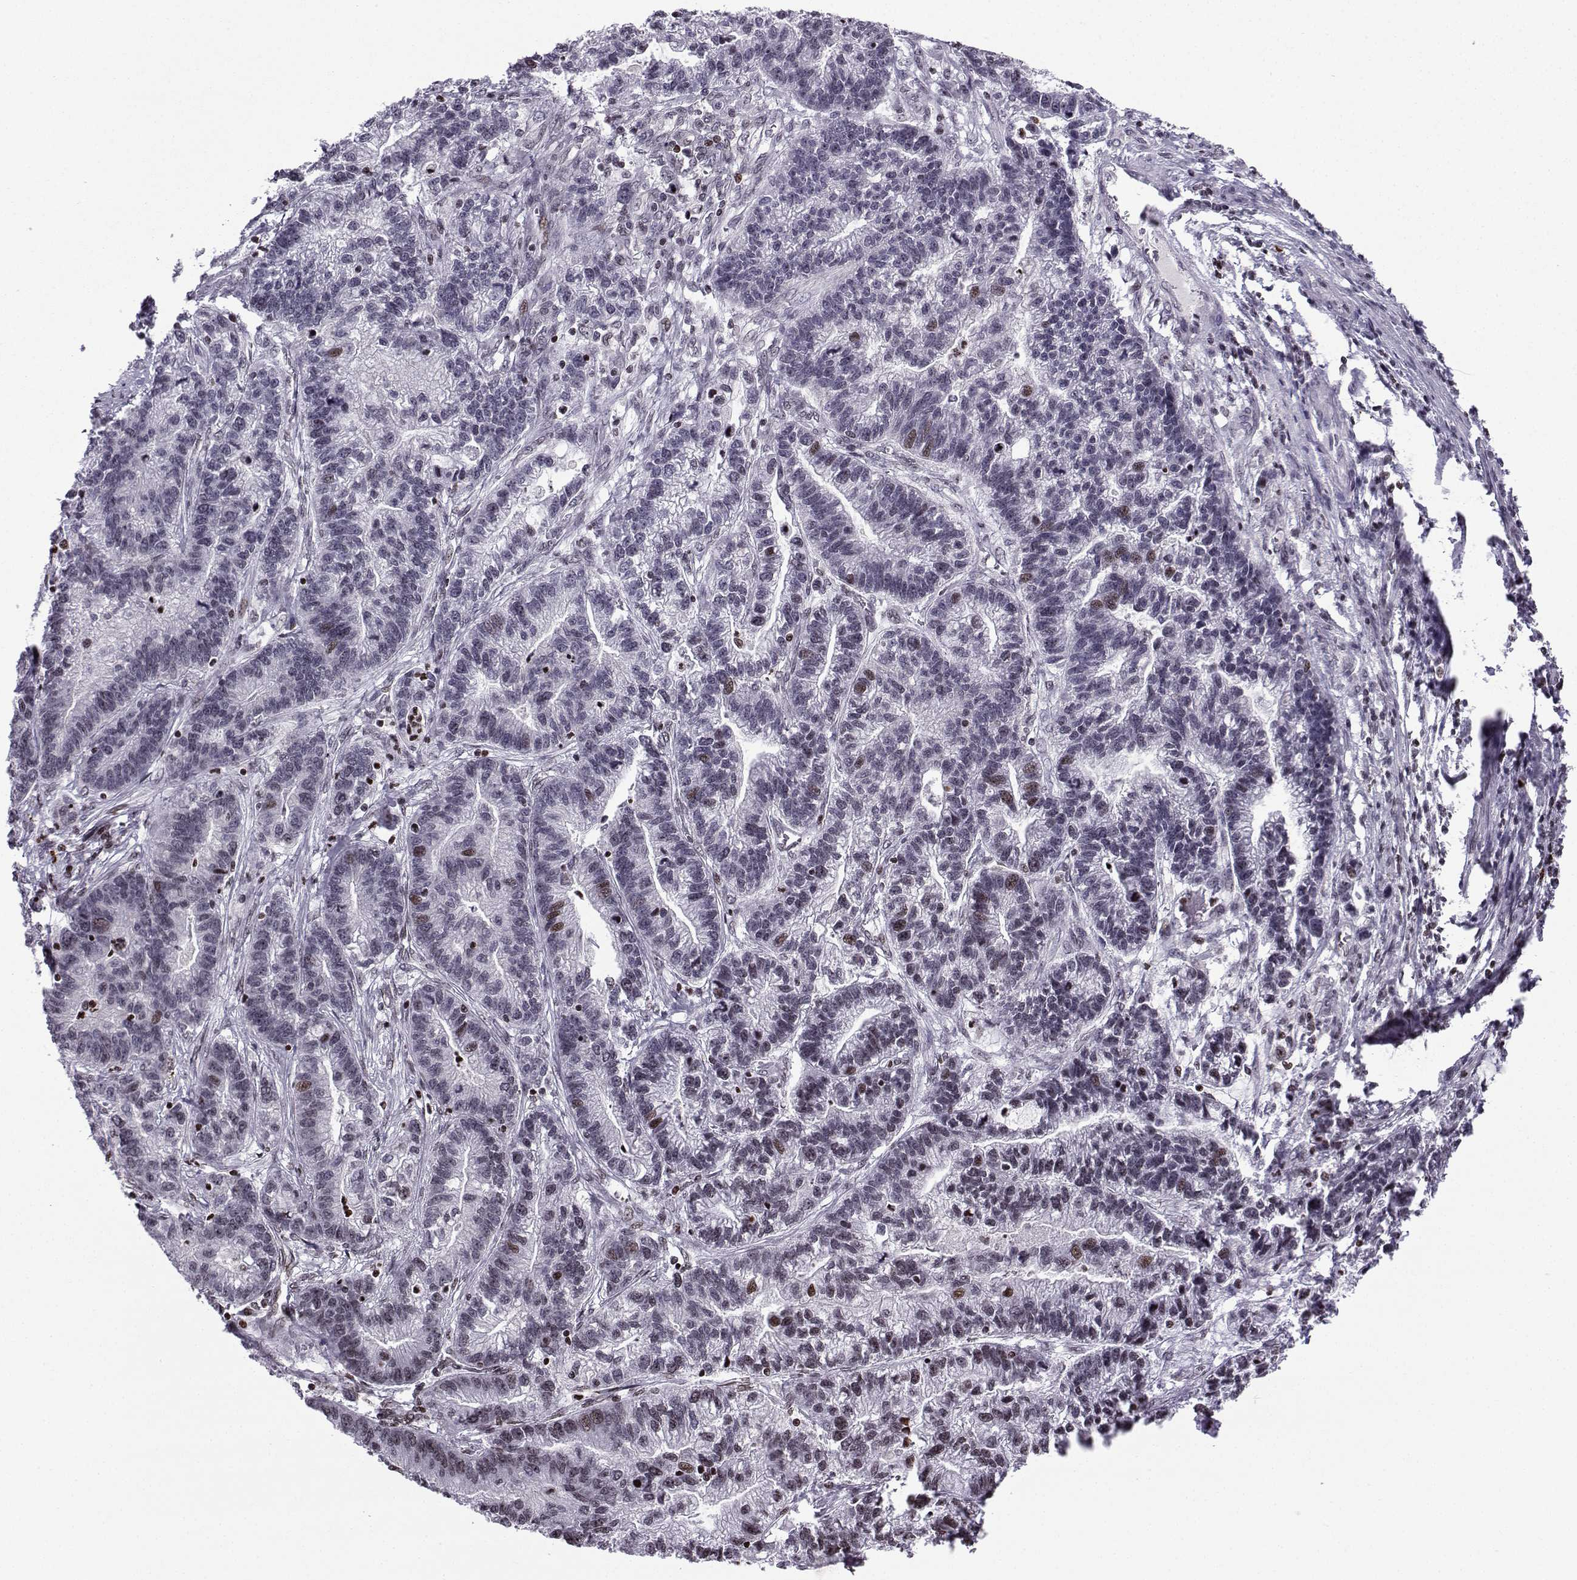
{"staining": {"intensity": "moderate", "quantity": "<25%", "location": "nuclear"}, "tissue": "stomach cancer", "cell_type": "Tumor cells", "image_type": "cancer", "snomed": [{"axis": "morphology", "description": "Adenocarcinoma, NOS"}, {"axis": "topography", "description": "Stomach"}], "caption": "Protein expression analysis of human stomach adenocarcinoma reveals moderate nuclear positivity in about <25% of tumor cells.", "gene": "ZNF19", "patient": {"sex": "male", "age": 83}}